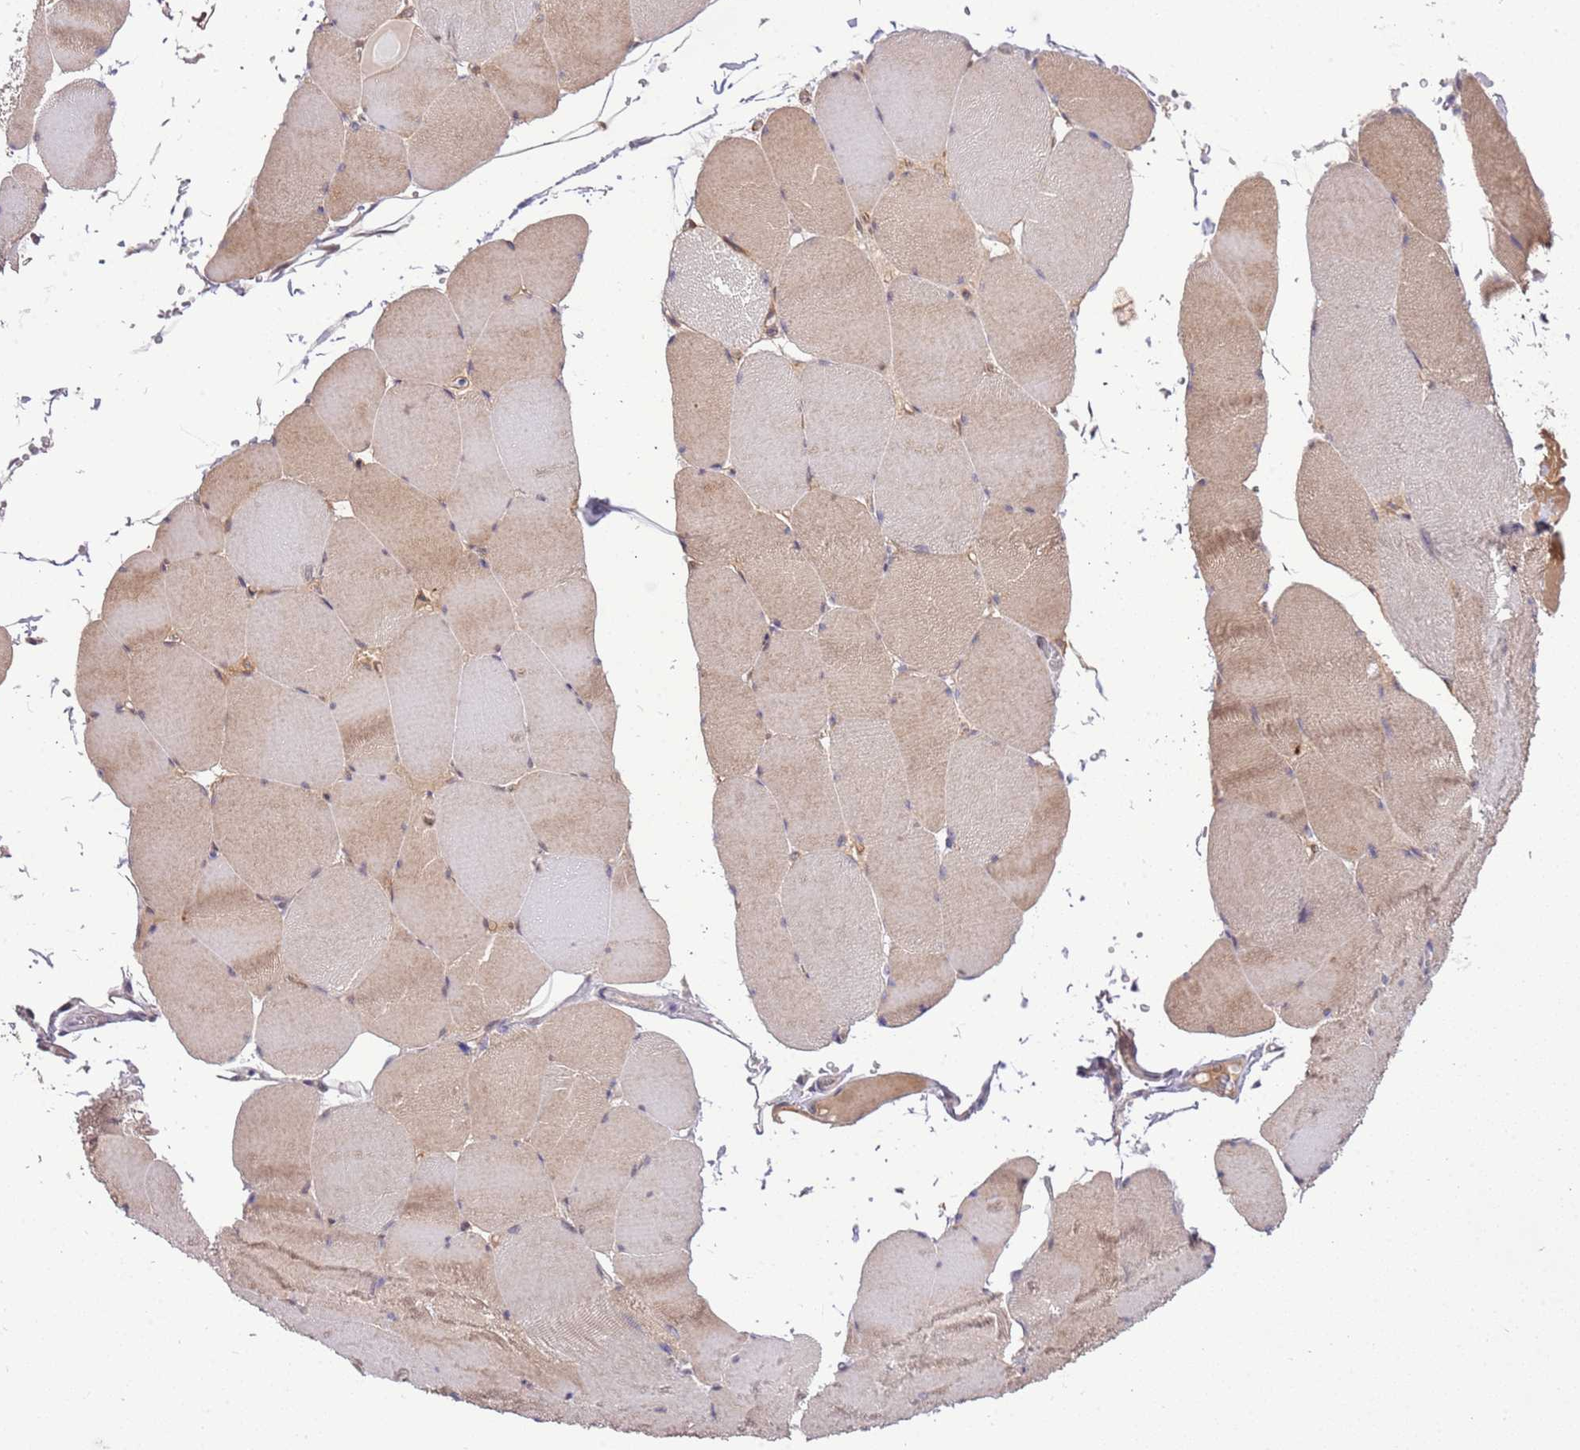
{"staining": {"intensity": "moderate", "quantity": "<25%", "location": "cytoplasmic/membranous"}, "tissue": "skeletal muscle", "cell_type": "Myocytes", "image_type": "normal", "snomed": [{"axis": "morphology", "description": "Normal tissue, NOS"}, {"axis": "topography", "description": "Skeletal muscle"}, {"axis": "topography", "description": "Head-Neck"}], "caption": "DAB (3,3'-diaminobenzidine) immunohistochemical staining of benign human skeletal muscle demonstrates moderate cytoplasmic/membranous protein positivity in approximately <25% of myocytes.", "gene": "MAGEF1", "patient": {"sex": "male", "age": 66}}